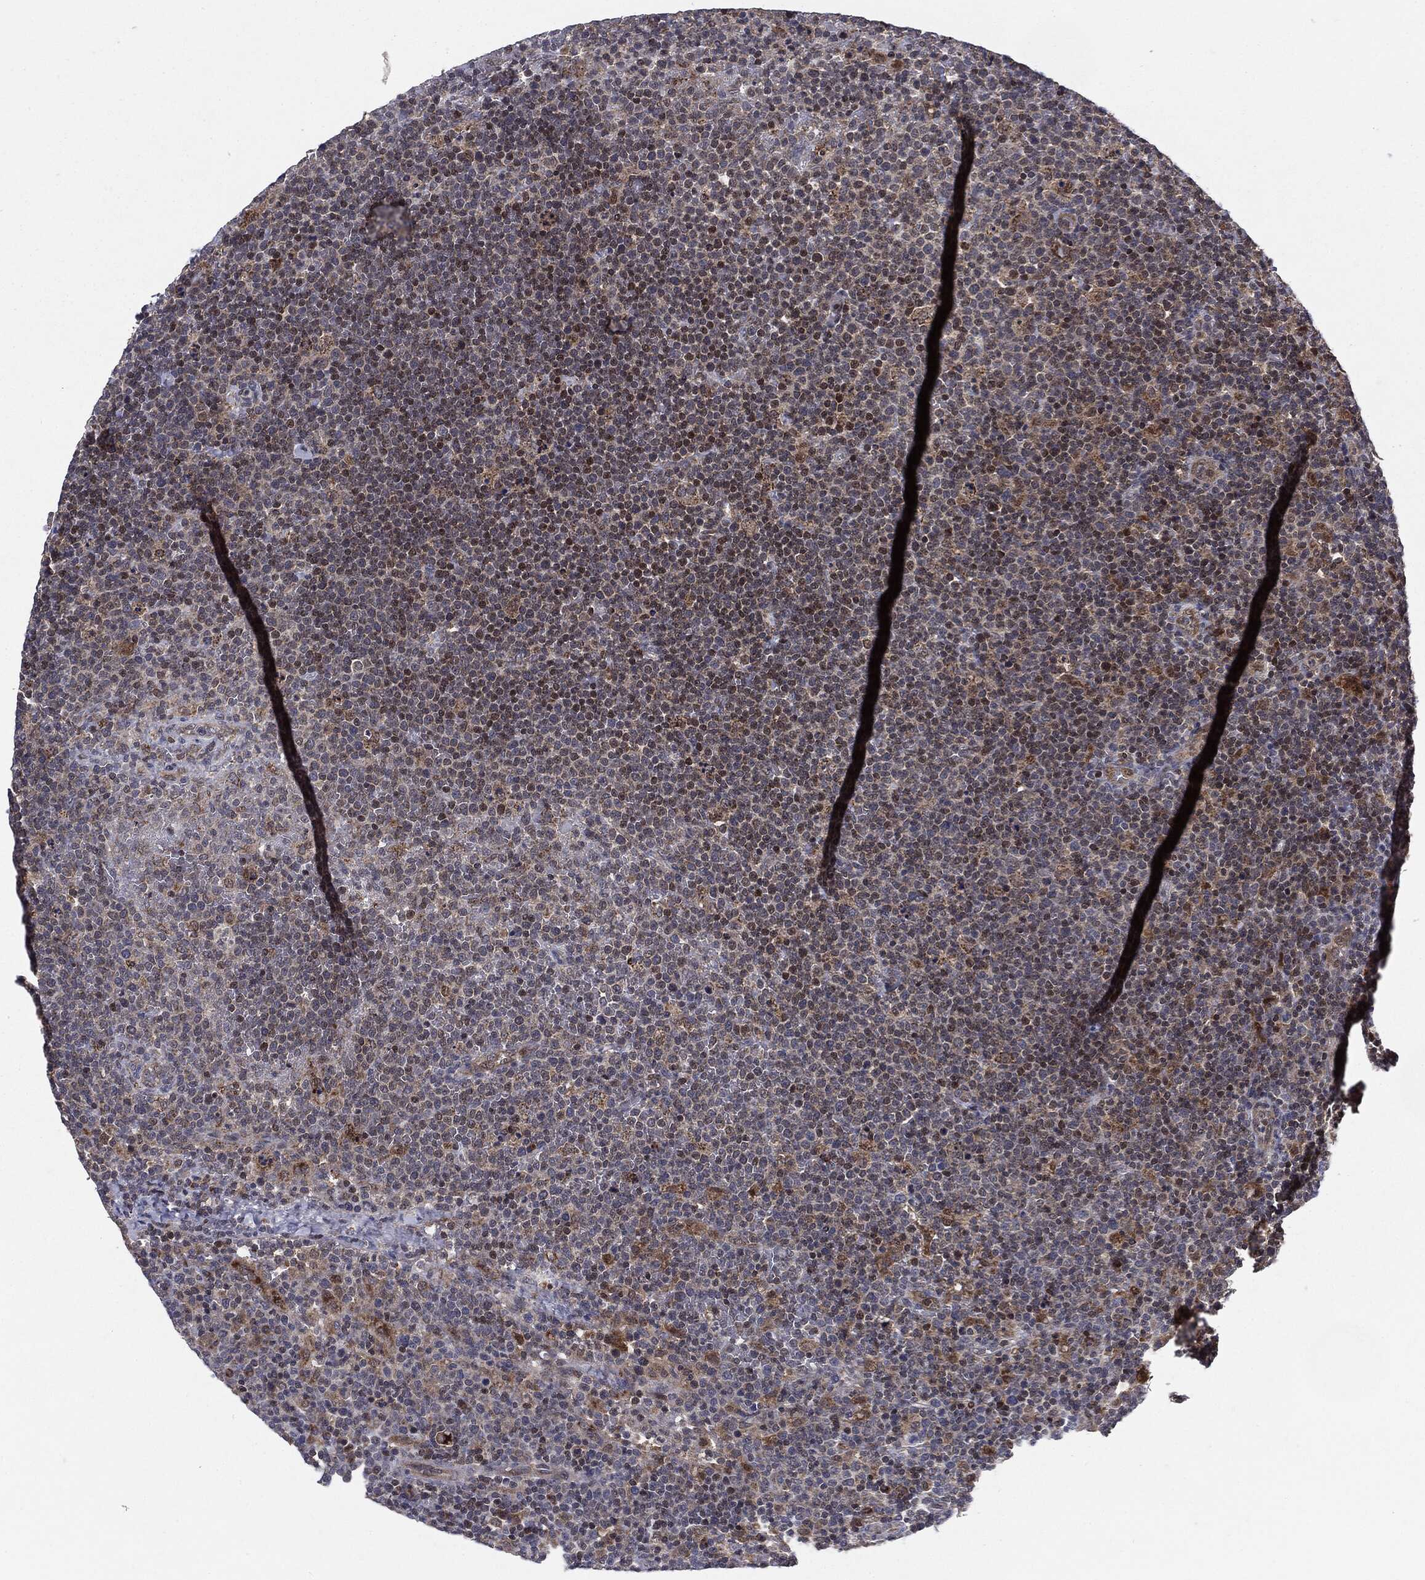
{"staining": {"intensity": "moderate", "quantity": "<25%", "location": "cytoplasmic/membranous,nuclear"}, "tissue": "lymphoma", "cell_type": "Tumor cells", "image_type": "cancer", "snomed": [{"axis": "morphology", "description": "Malignant lymphoma, non-Hodgkin's type, High grade"}, {"axis": "topography", "description": "Lymph node"}], "caption": "Protein analysis of lymphoma tissue displays moderate cytoplasmic/membranous and nuclear expression in approximately <25% of tumor cells.", "gene": "PTPA", "patient": {"sex": "male", "age": 61}}